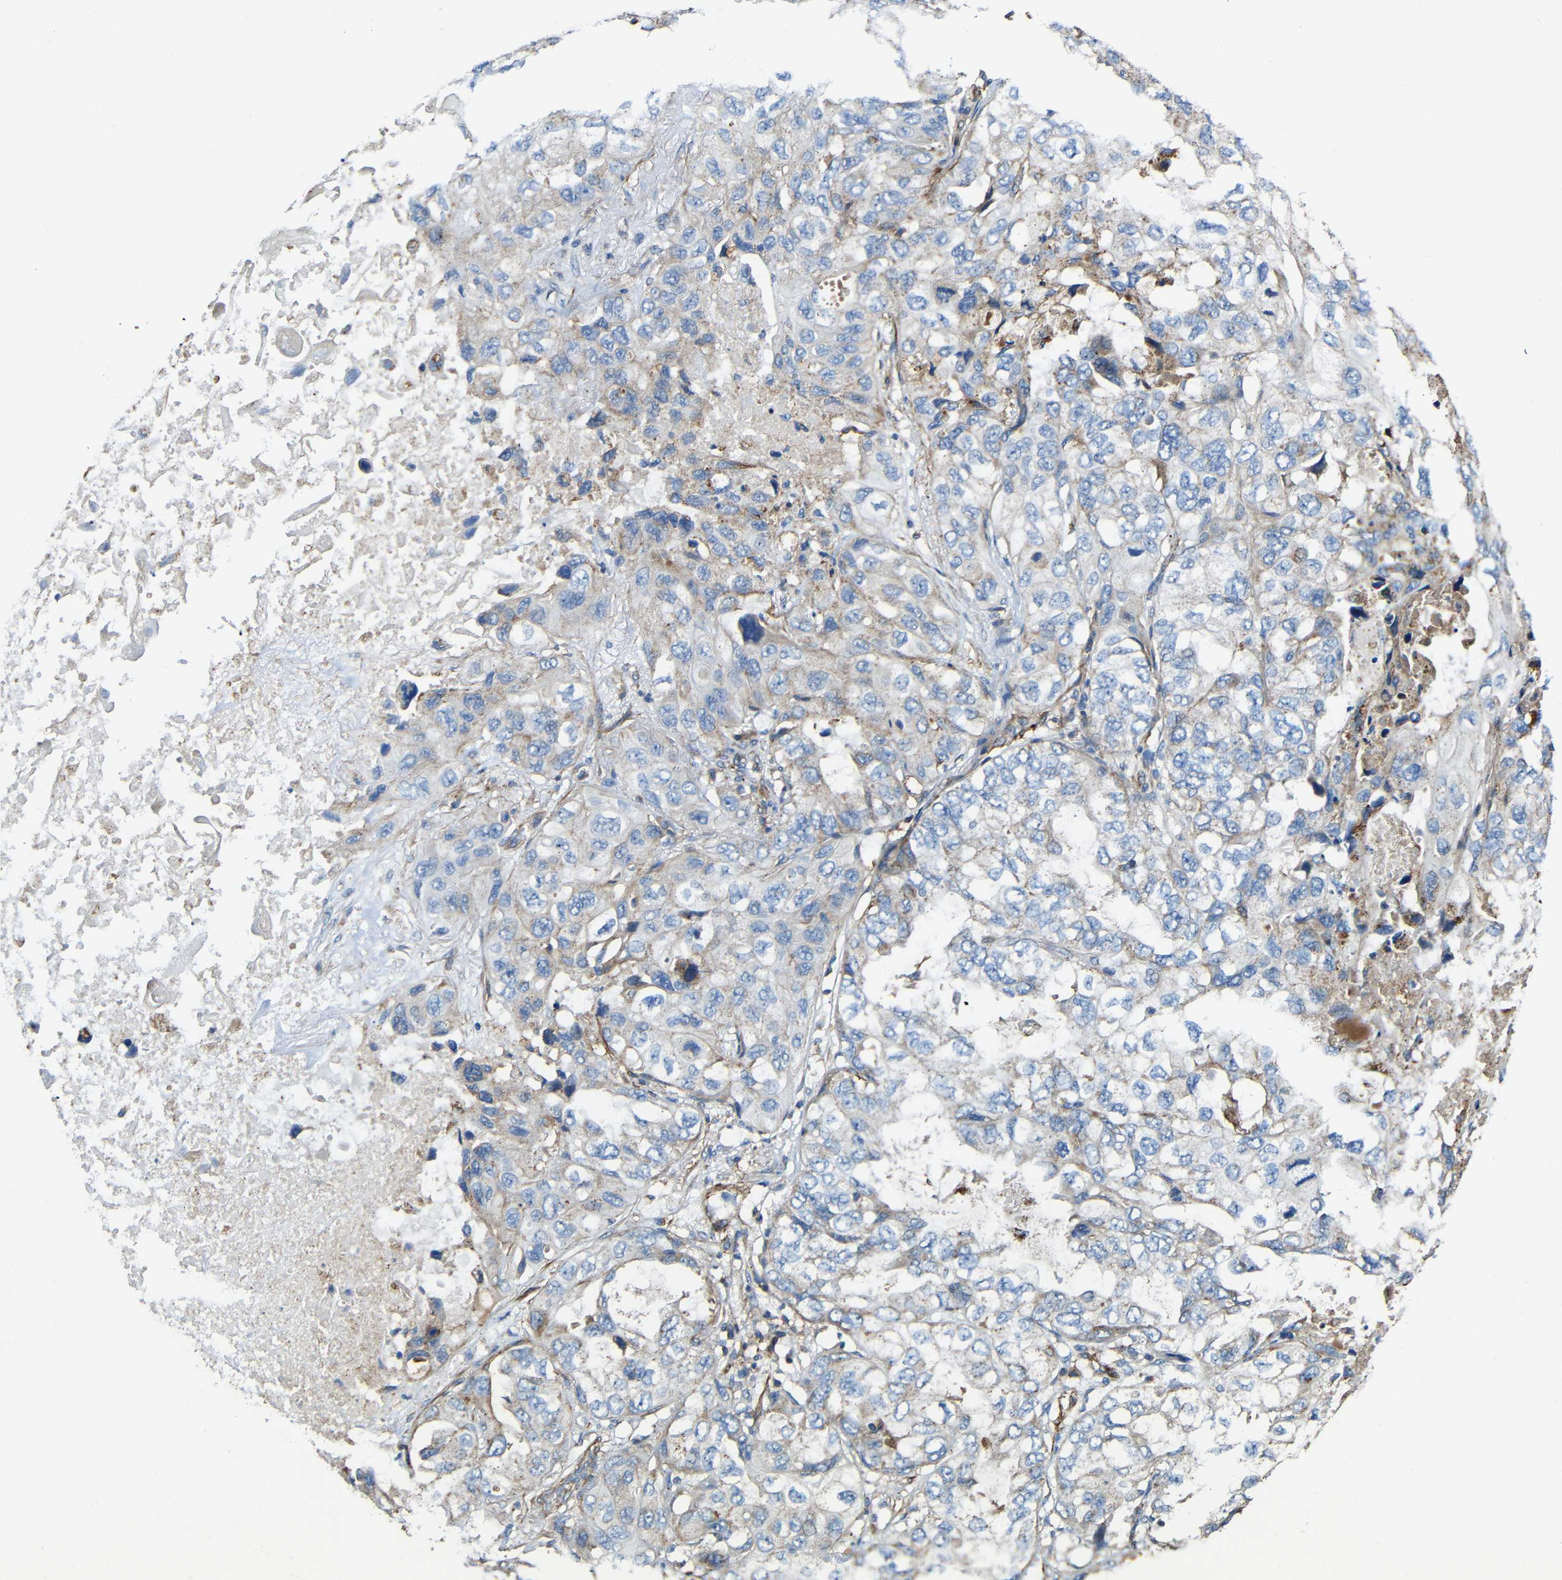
{"staining": {"intensity": "weak", "quantity": "25%-75%", "location": "cytoplasmic/membranous"}, "tissue": "lung cancer", "cell_type": "Tumor cells", "image_type": "cancer", "snomed": [{"axis": "morphology", "description": "Squamous cell carcinoma, NOS"}, {"axis": "topography", "description": "Lung"}], "caption": "Immunohistochemical staining of human lung cancer shows weak cytoplasmic/membranous protein positivity in about 25%-75% of tumor cells.", "gene": "IGSF10", "patient": {"sex": "female", "age": 73}}